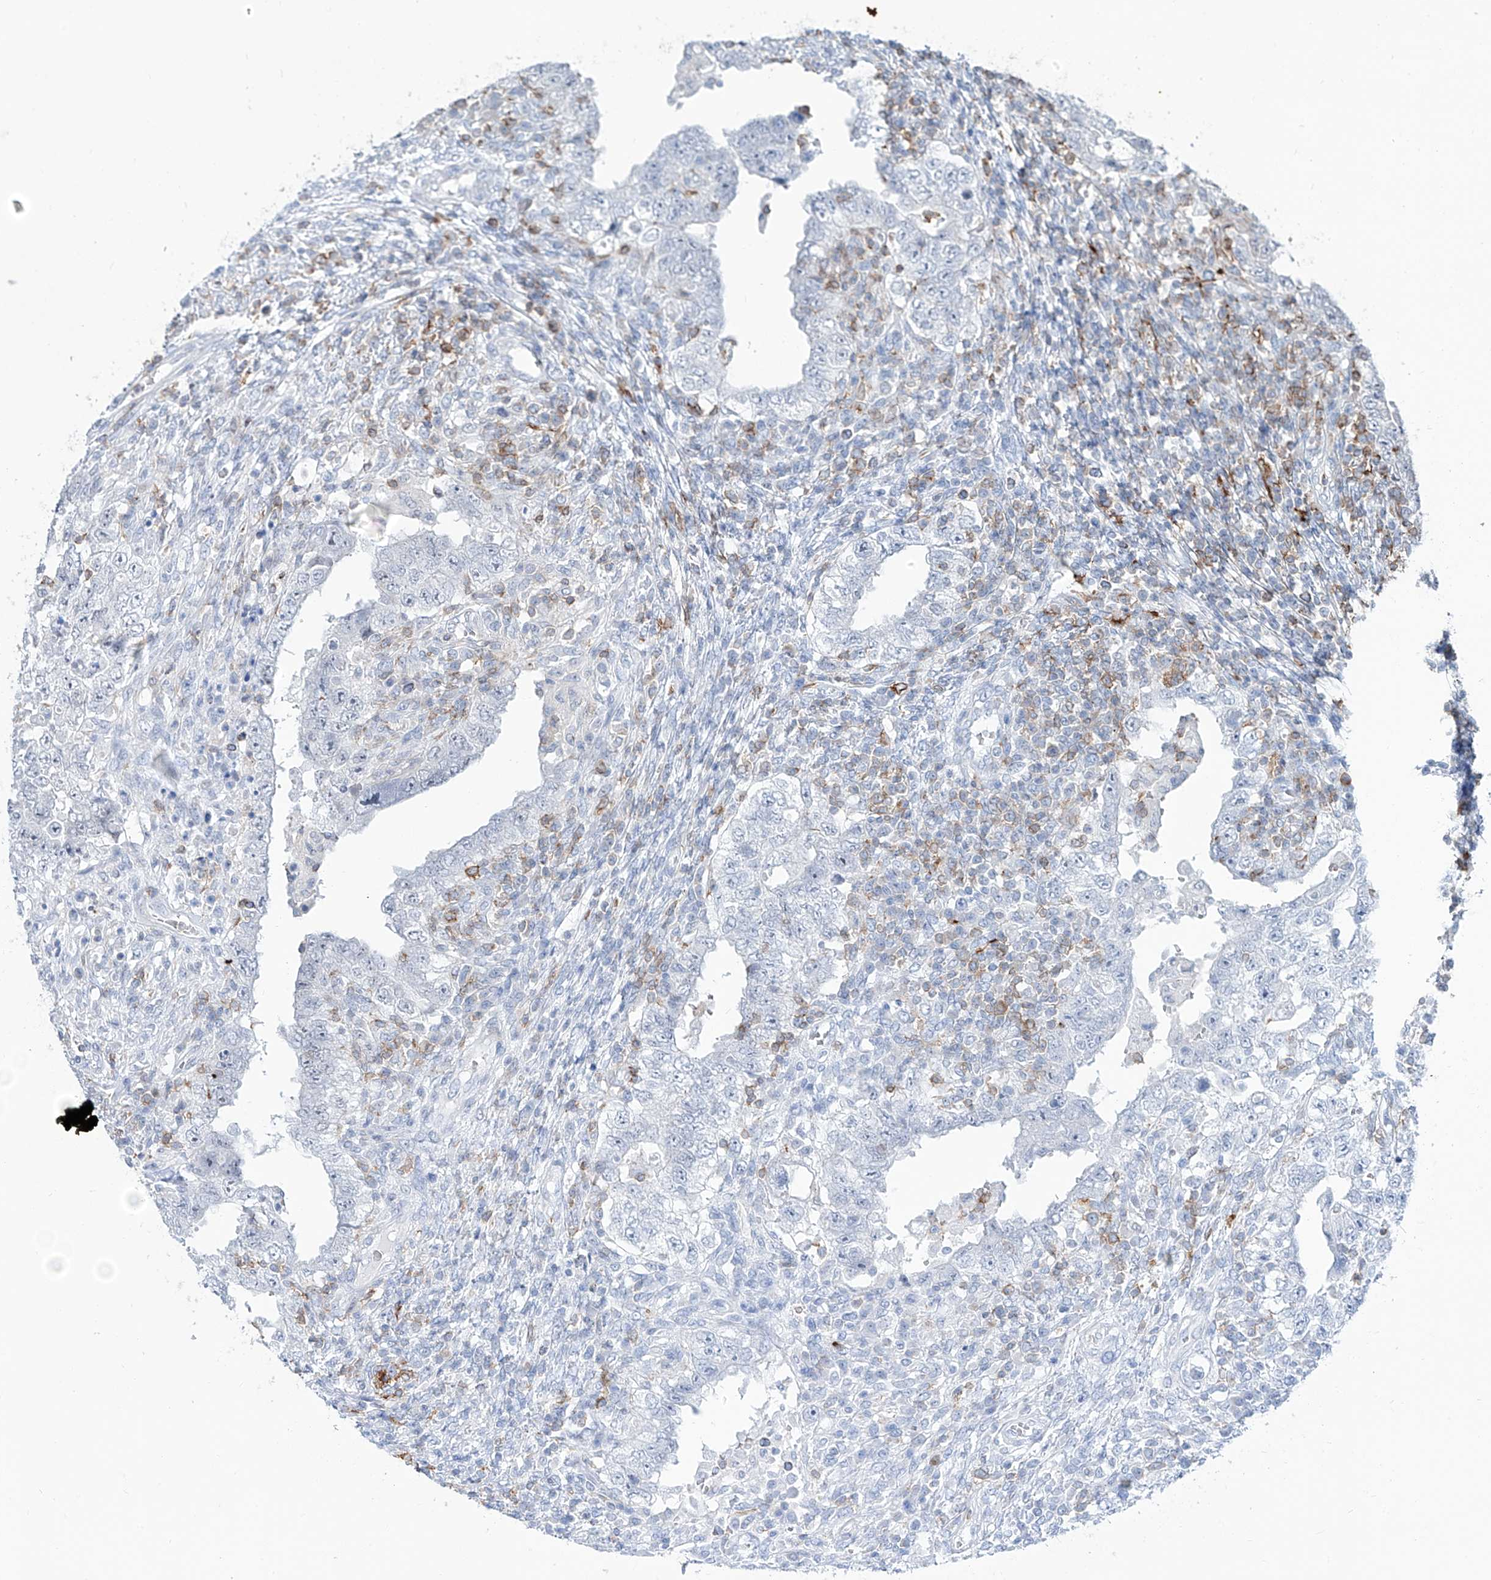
{"staining": {"intensity": "negative", "quantity": "none", "location": "none"}, "tissue": "testis cancer", "cell_type": "Tumor cells", "image_type": "cancer", "snomed": [{"axis": "morphology", "description": "Carcinoma, Embryonal, NOS"}, {"axis": "topography", "description": "Testis"}], "caption": "Photomicrograph shows no significant protein positivity in tumor cells of embryonal carcinoma (testis).", "gene": "ZBTB48", "patient": {"sex": "male", "age": 26}}